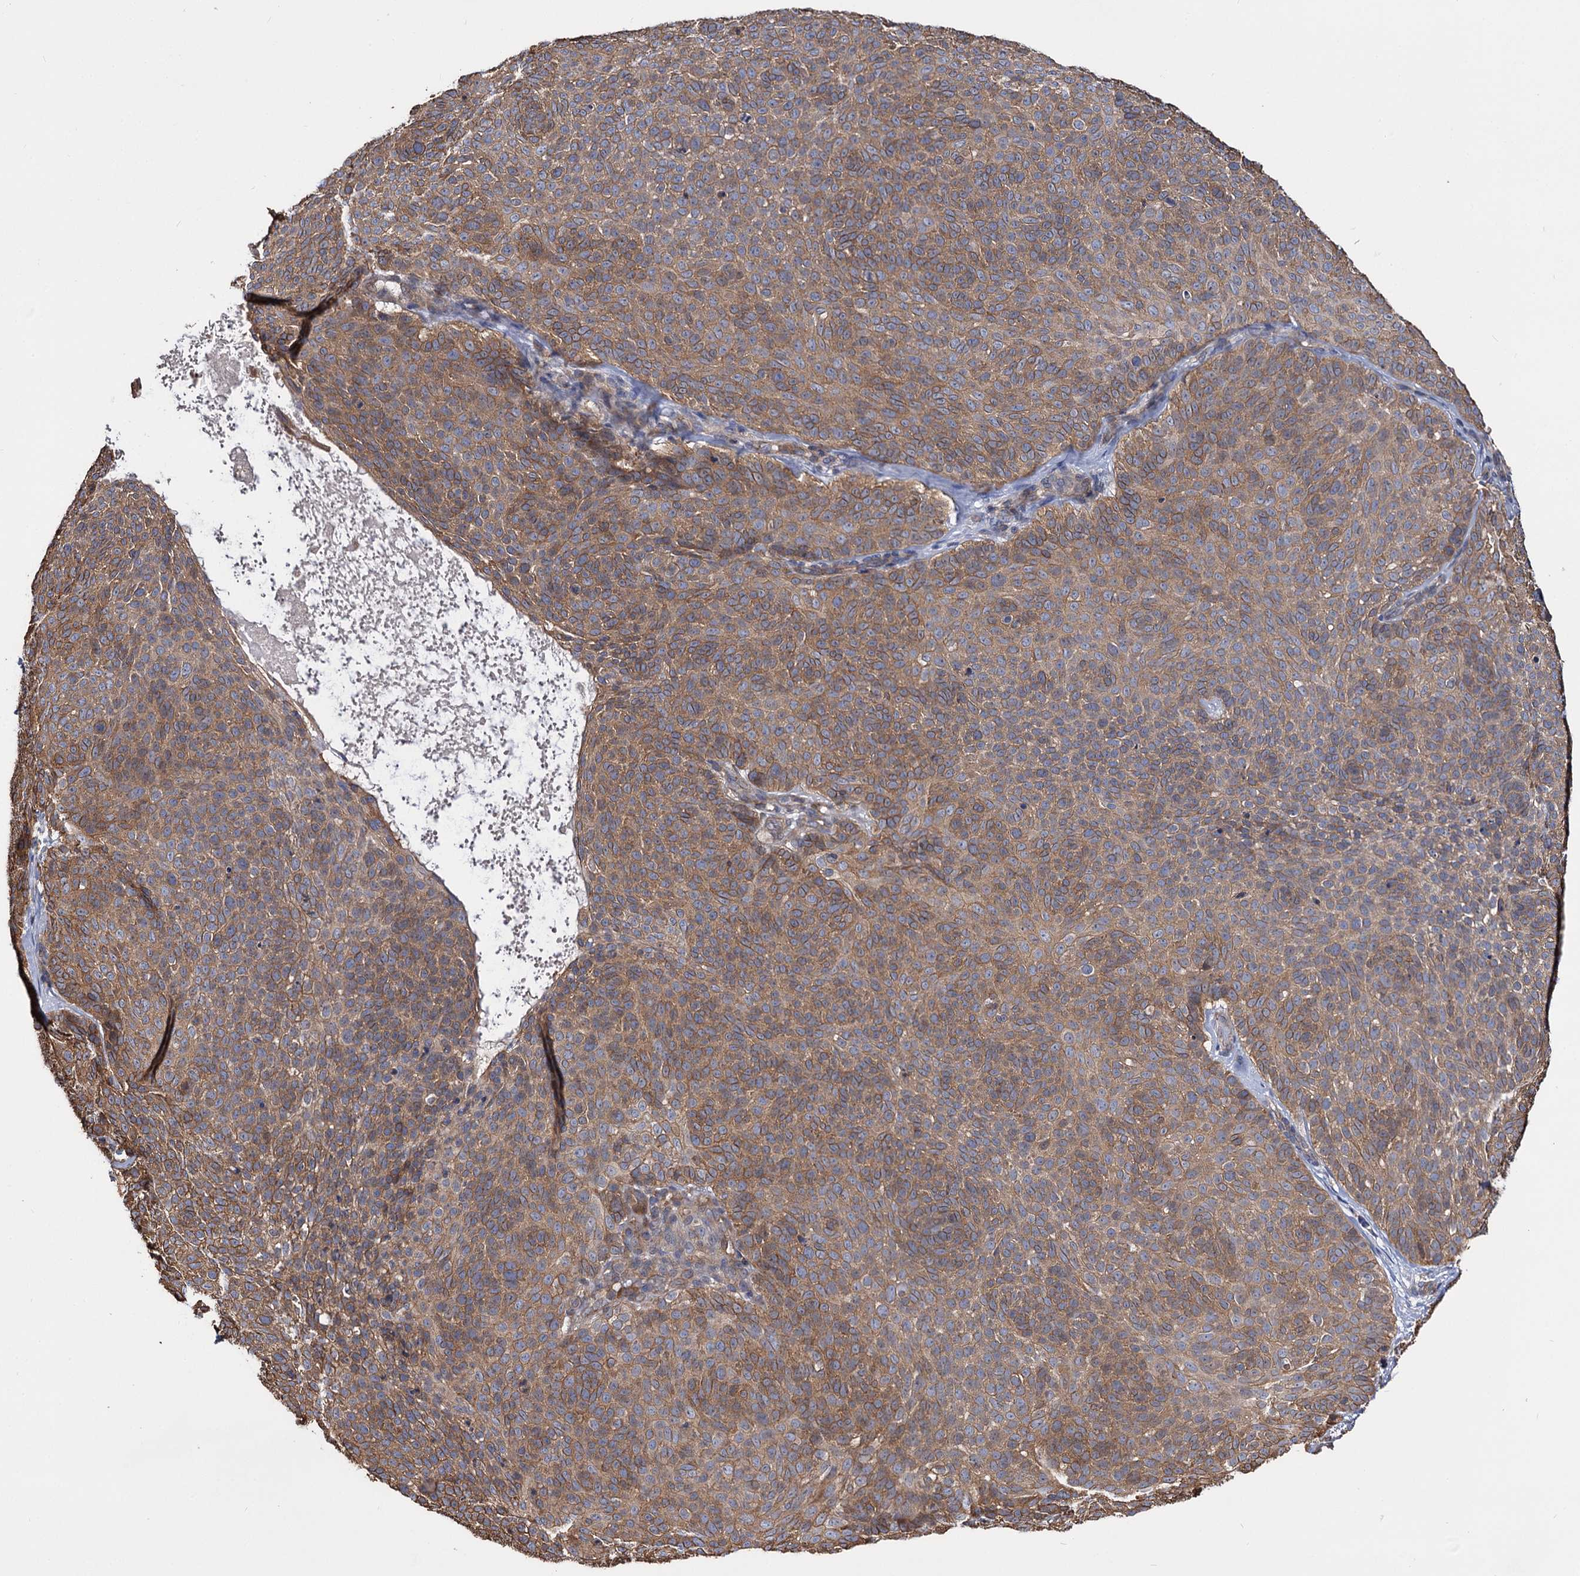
{"staining": {"intensity": "moderate", "quantity": ">75%", "location": "cytoplasmic/membranous"}, "tissue": "skin cancer", "cell_type": "Tumor cells", "image_type": "cancer", "snomed": [{"axis": "morphology", "description": "Basal cell carcinoma"}, {"axis": "topography", "description": "Skin"}], "caption": "A brown stain labels moderate cytoplasmic/membranous expression of a protein in human skin cancer tumor cells. (DAB (3,3'-diaminobenzidine) IHC with brightfield microscopy, high magnification).", "gene": "IDI1", "patient": {"sex": "male", "age": 85}}